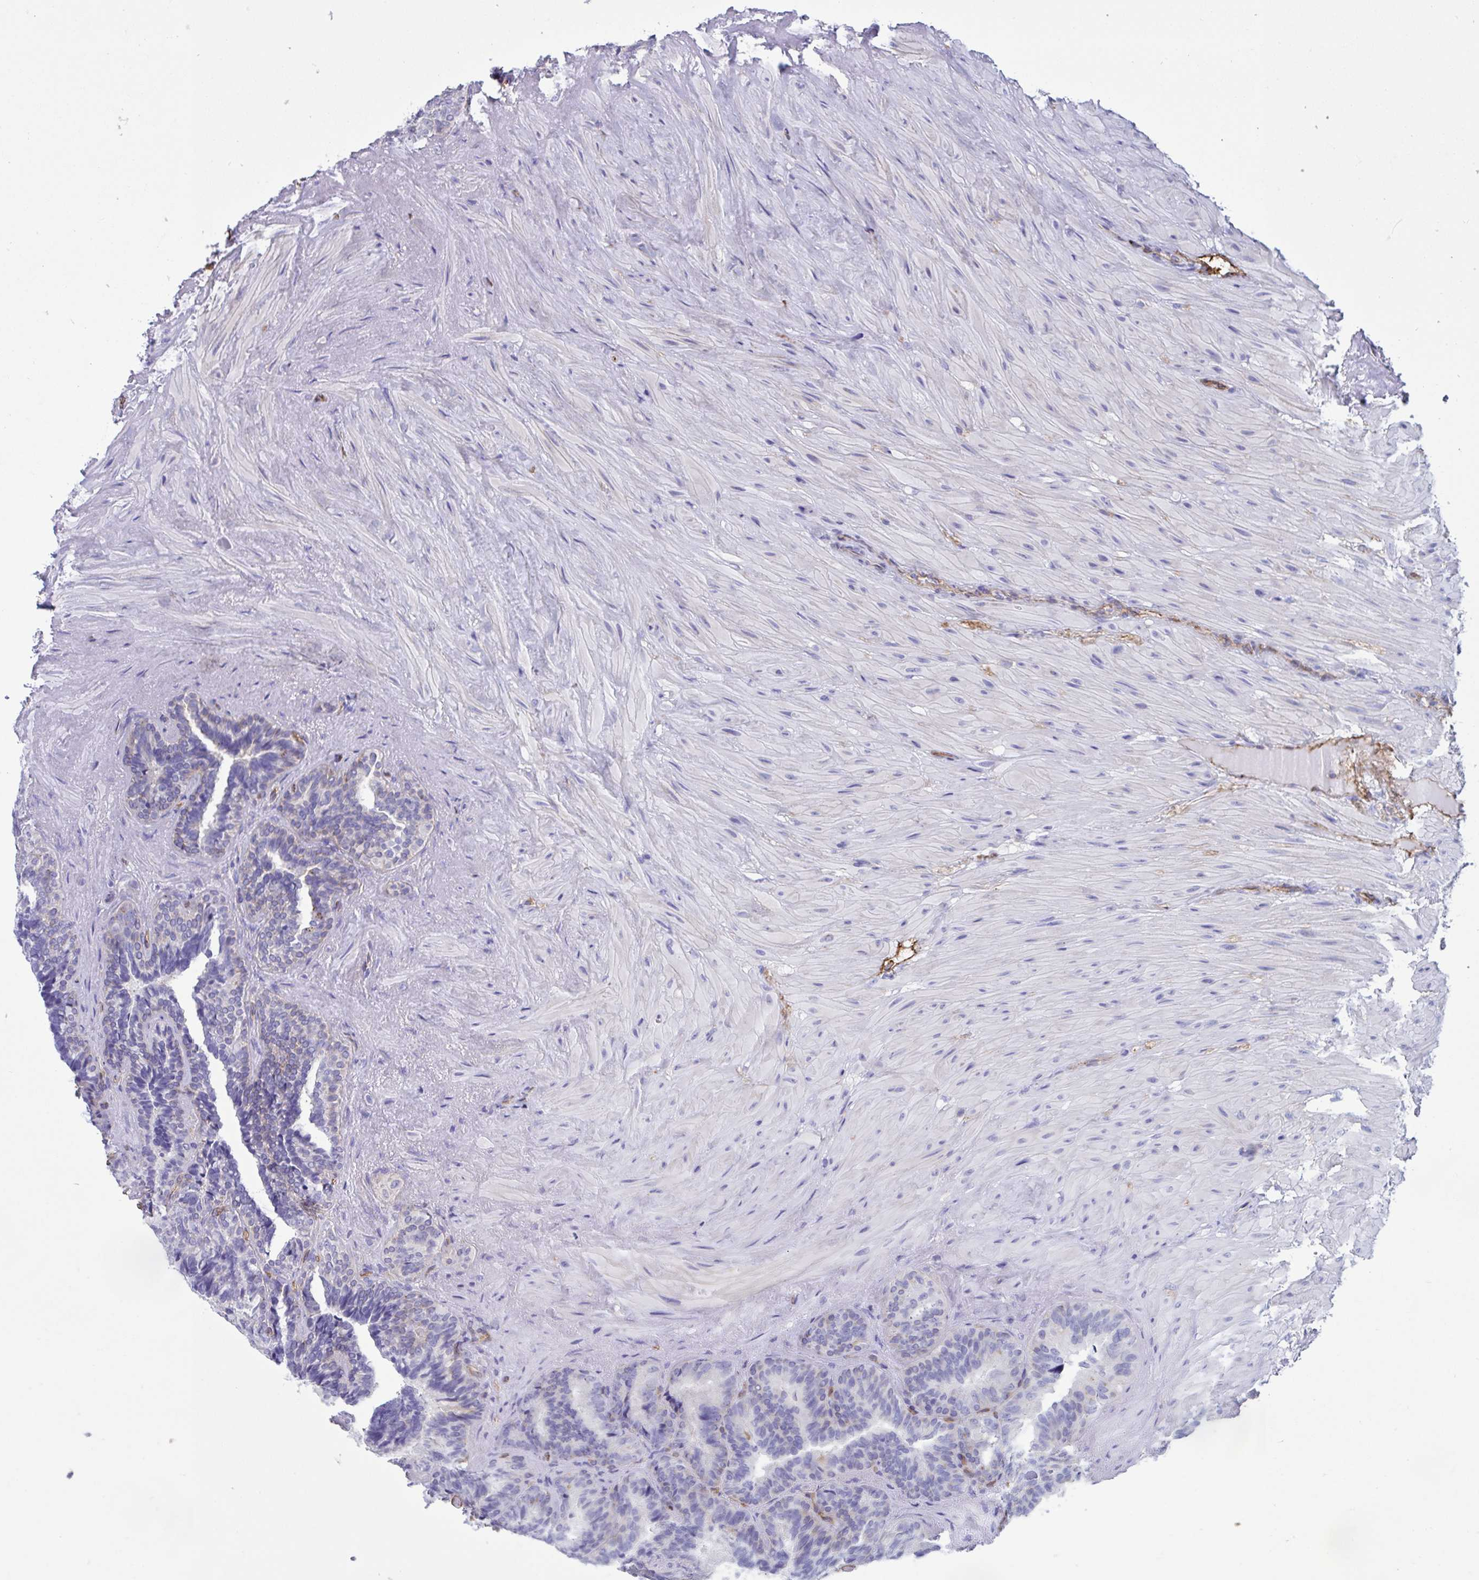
{"staining": {"intensity": "negative", "quantity": "none", "location": "none"}, "tissue": "seminal vesicle", "cell_type": "Glandular cells", "image_type": "normal", "snomed": [{"axis": "morphology", "description": "Normal tissue, NOS"}, {"axis": "topography", "description": "Seminal veicle"}], "caption": "This is a image of immunohistochemistry staining of normal seminal vesicle, which shows no staining in glandular cells.", "gene": "RPL22L1", "patient": {"sex": "male", "age": 60}}